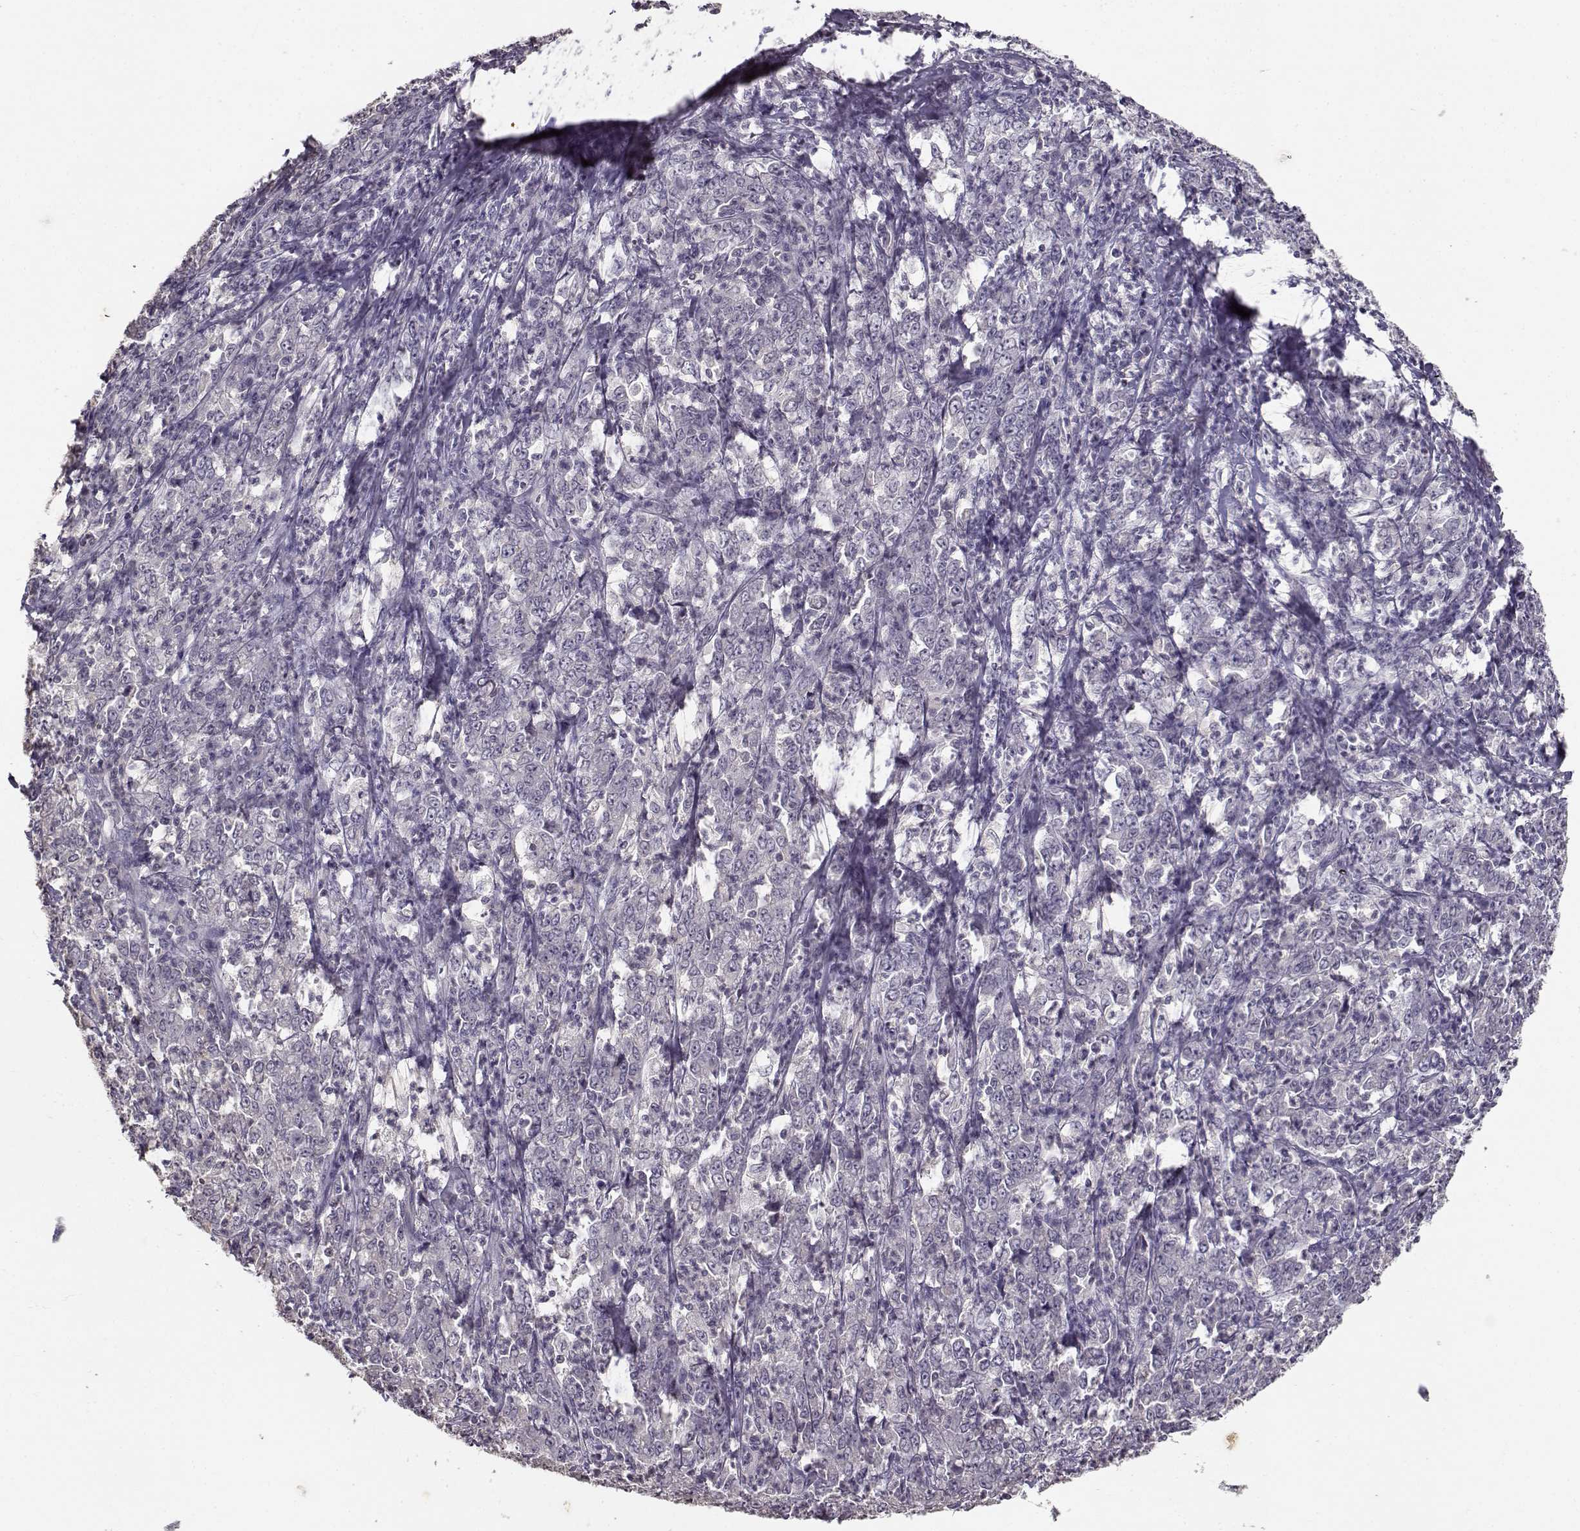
{"staining": {"intensity": "negative", "quantity": "none", "location": "none"}, "tissue": "stomach cancer", "cell_type": "Tumor cells", "image_type": "cancer", "snomed": [{"axis": "morphology", "description": "Adenocarcinoma, NOS"}, {"axis": "topography", "description": "Stomach, lower"}], "caption": "Immunohistochemical staining of human stomach cancer reveals no significant positivity in tumor cells. Nuclei are stained in blue.", "gene": "UROC1", "patient": {"sex": "female", "age": 71}}